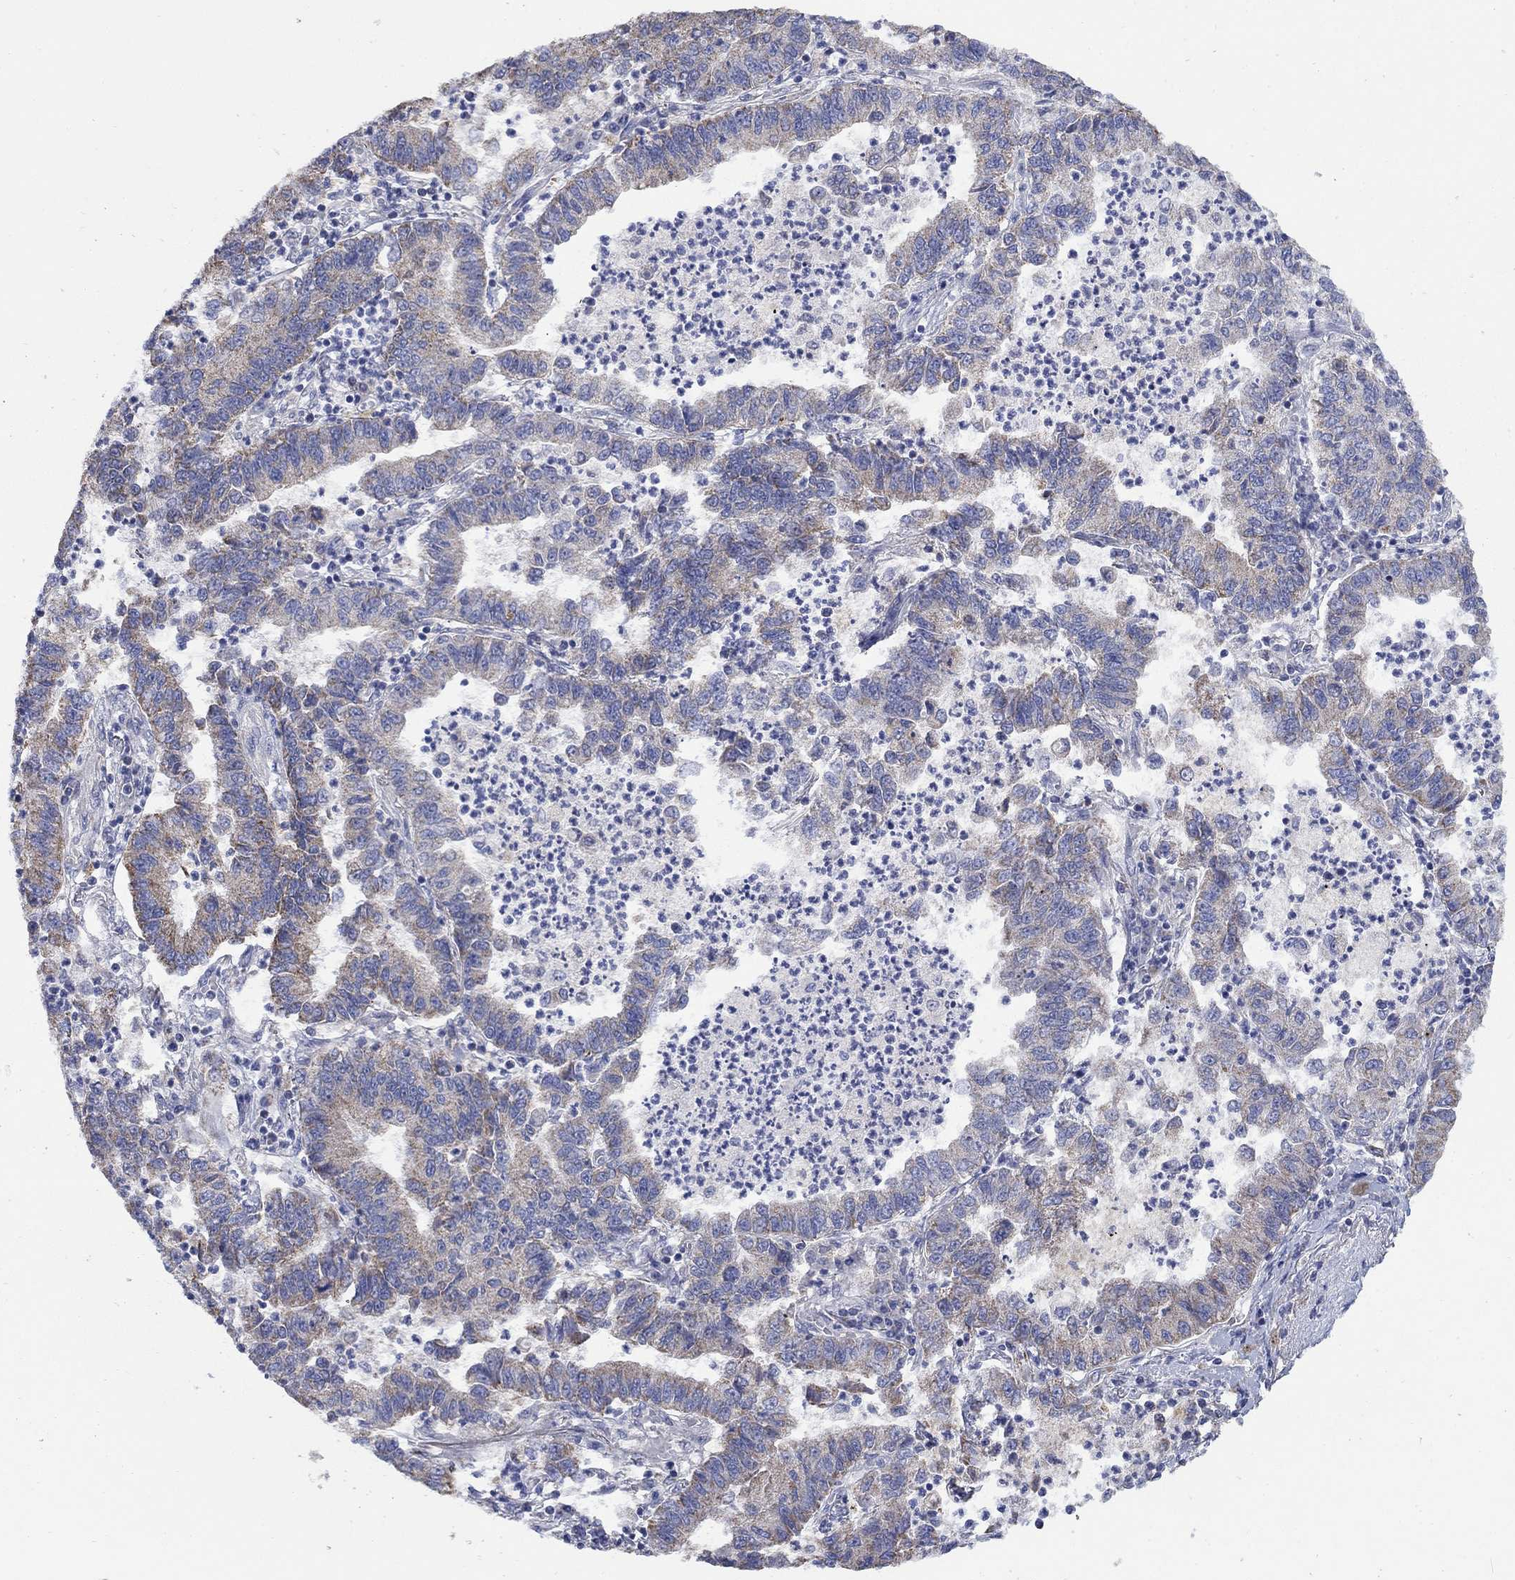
{"staining": {"intensity": "moderate", "quantity": "<25%", "location": "cytoplasmic/membranous"}, "tissue": "lung cancer", "cell_type": "Tumor cells", "image_type": "cancer", "snomed": [{"axis": "morphology", "description": "Adenocarcinoma, NOS"}, {"axis": "topography", "description": "Lung"}], "caption": "Human lung cancer (adenocarcinoma) stained with a protein marker reveals moderate staining in tumor cells.", "gene": "CLVS1", "patient": {"sex": "female", "age": 57}}